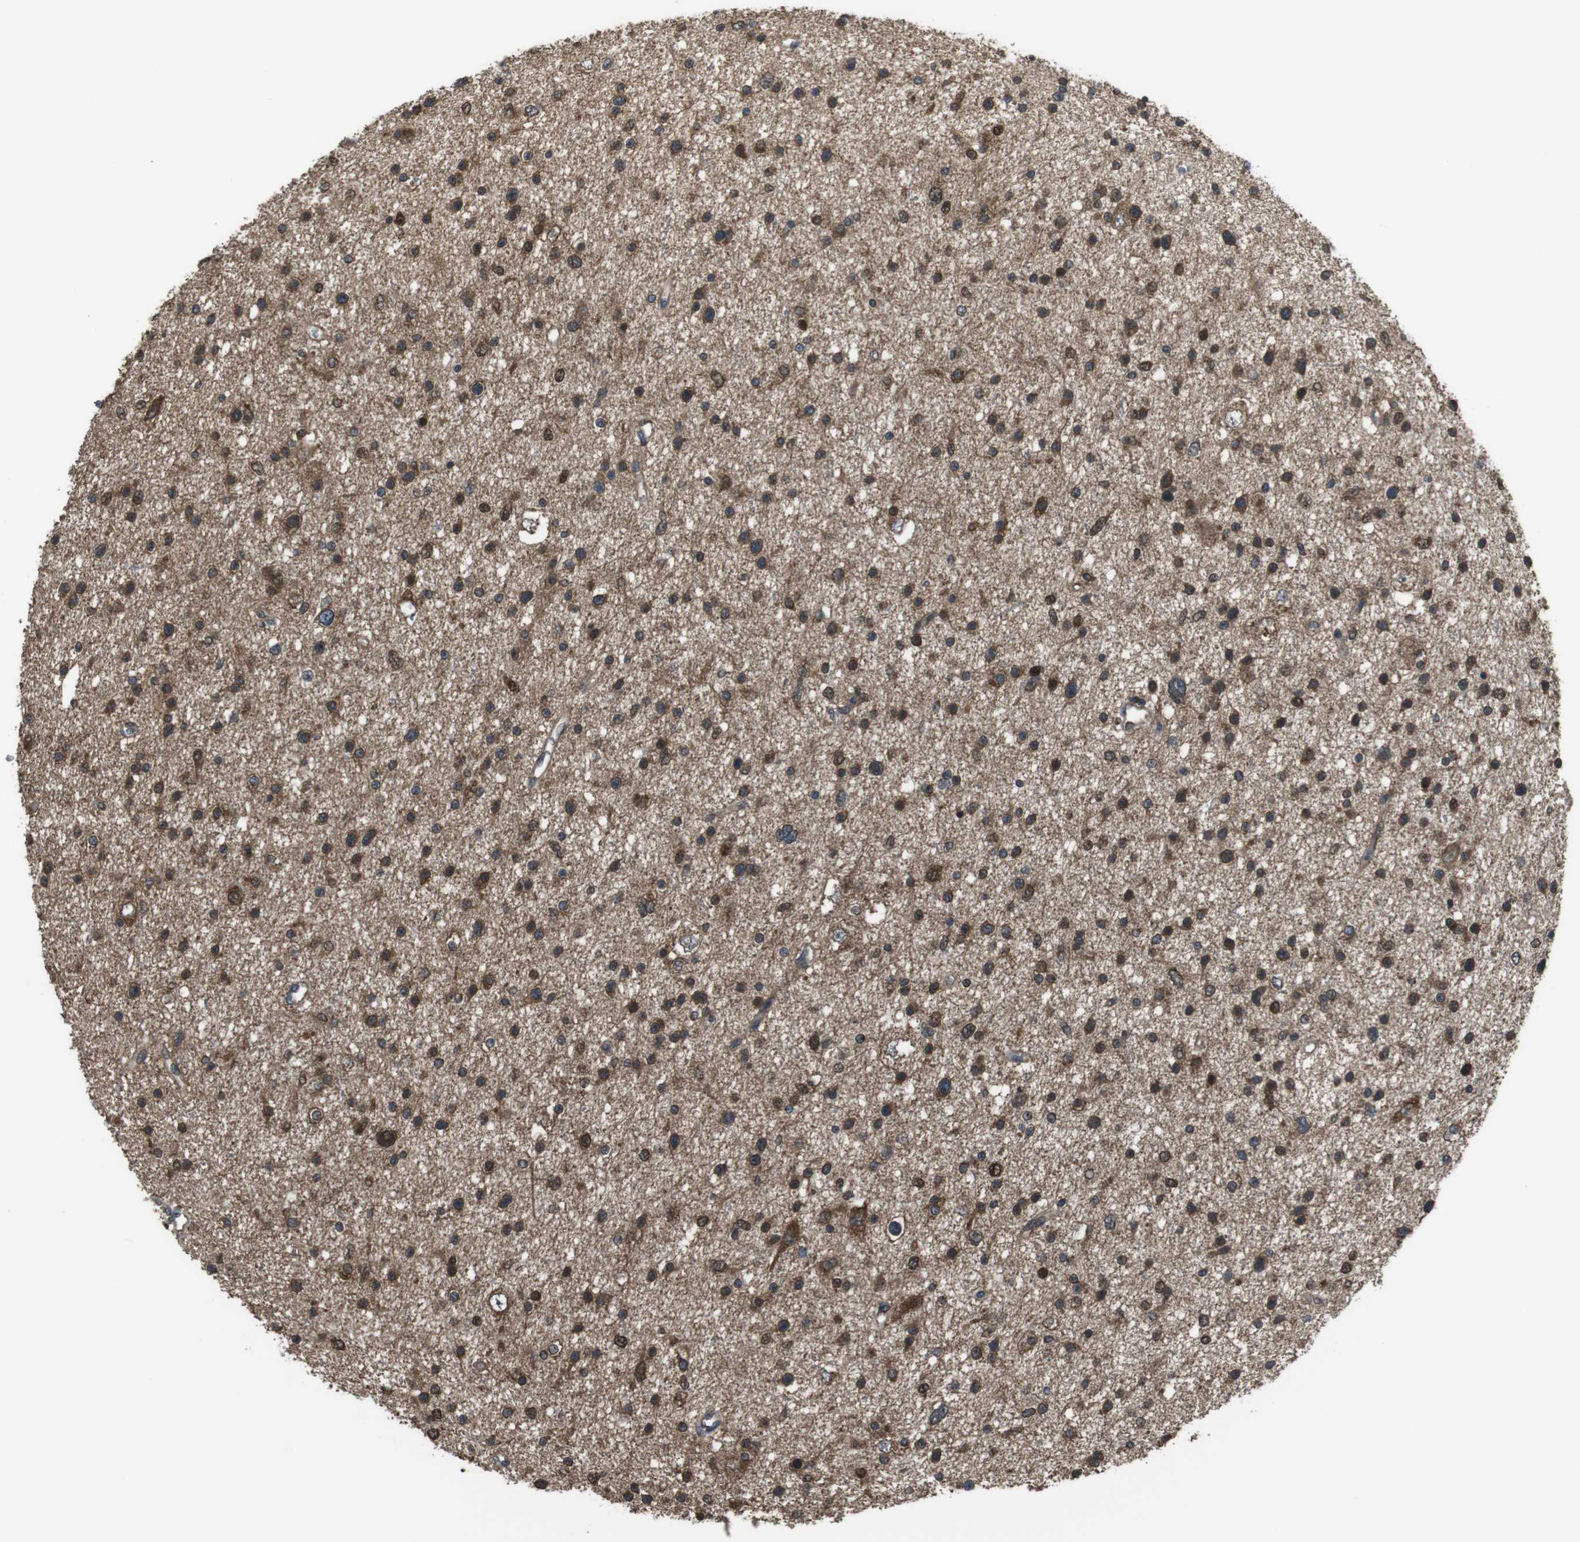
{"staining": {"intensity": "strong", "quantity": ">75%", "location": "cytoplasmic/membranous"}, "tissue": "glioma", "cell_type": "Tumor cells", "image_type": "cancer", "snomed": [{"axis": "morphology", "description": "Glioma, malignant, Low grade"}, {"axis": "topography", "description": "Brain"}], "caption": "Malignant low-grade glioma stained with a protein marker exhibits strong staining in tumor cells.", "gene": "SSR3", "patient": {"sex": "female", "age": 37}}